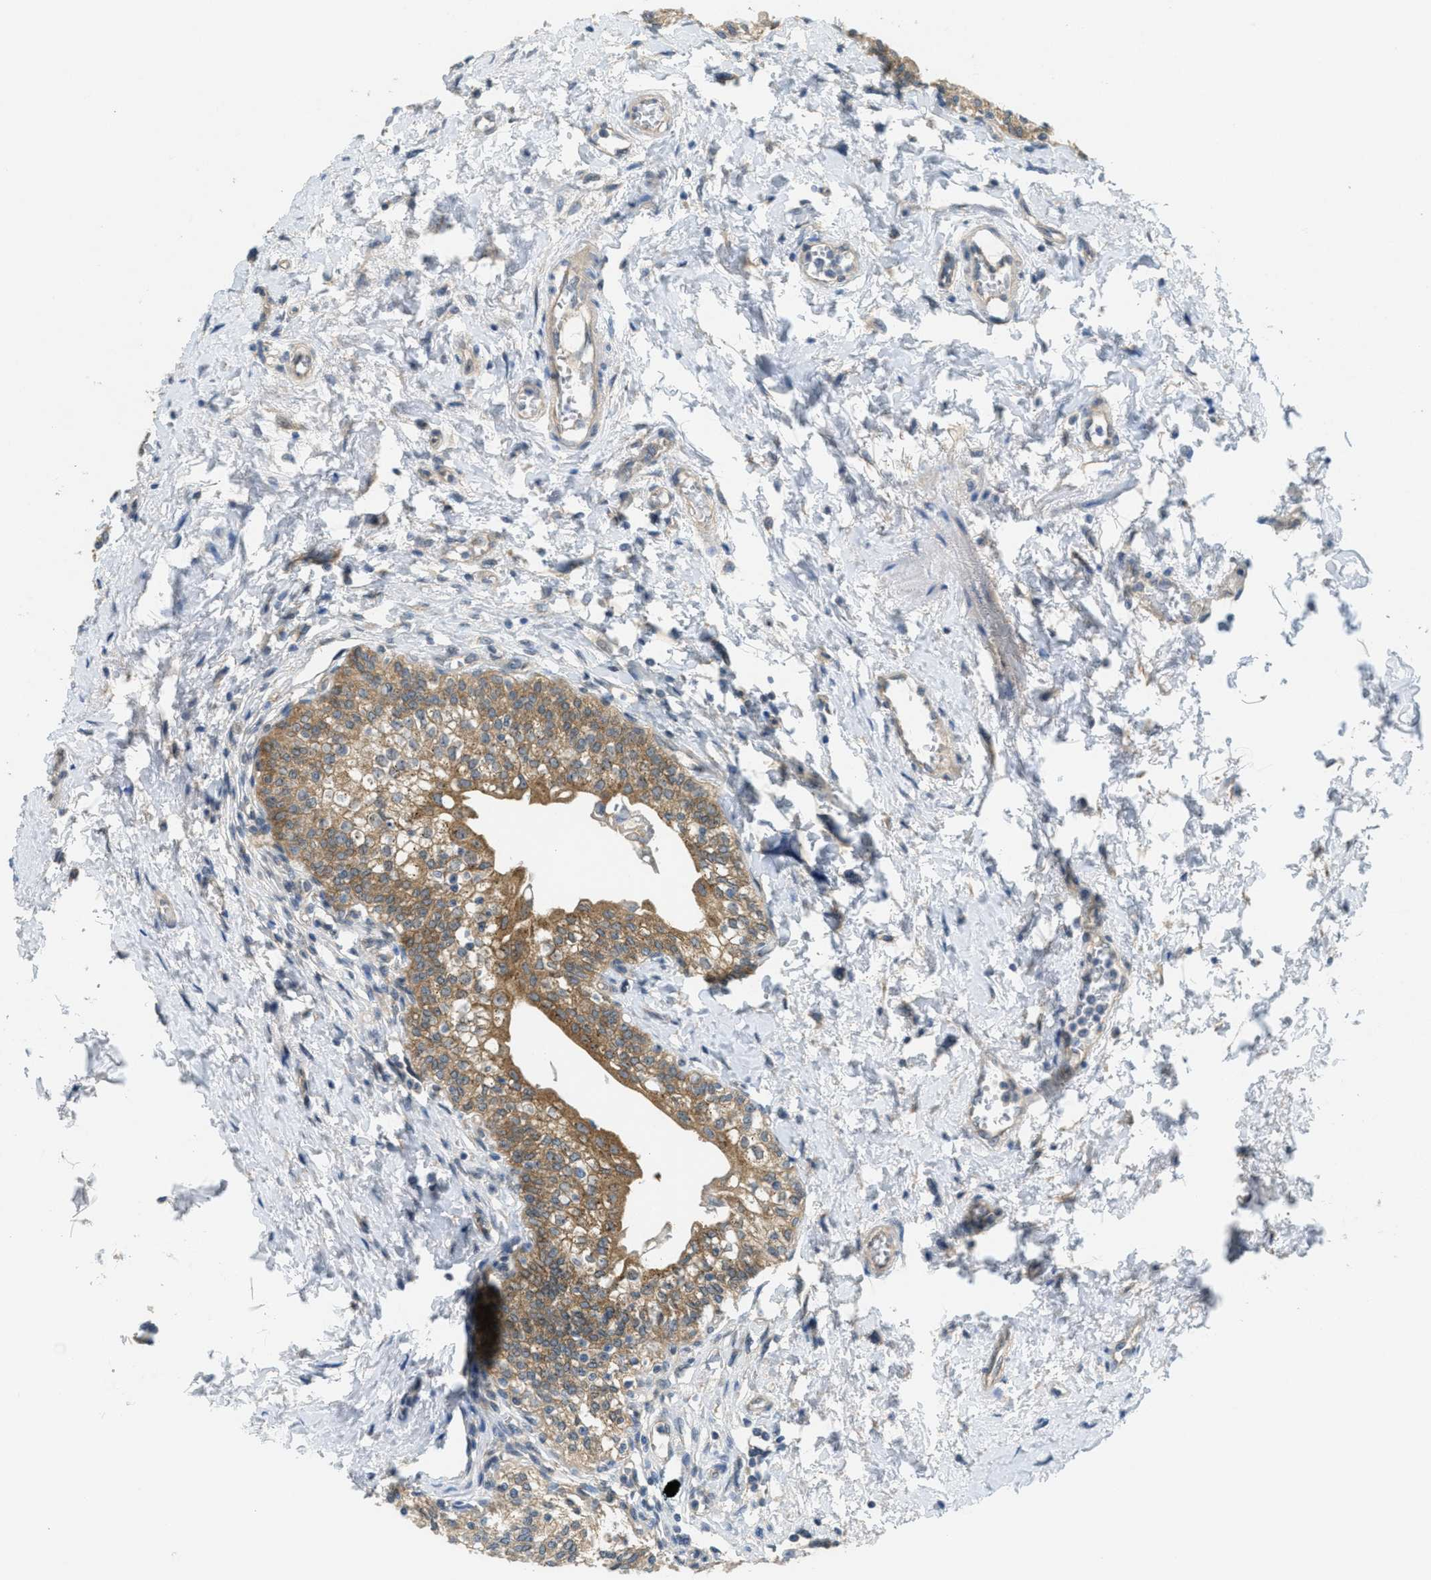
{"staining": {"intensity": "moderate", "quantity": ">75%", "location": "cytoplasmic/membranous"}, "tissue": "urinary bladder", "cell_type": "Urothelial cells", "image_type": "normal", "snomed": [{"axis": "morphology", "description": "Normal tissue, NOS"}, {"axis": "topography", "description": "Urinary bladder"}], "caption": "High-power microscopy captured an immunohistochemistry micrograph of normal urinary bladder, revealing moderate cytoplasmic/membranous expression in about >75% of urothelial cells.", "gene": "ZFYVE9", "patient": {"sex": "male", "age": 55}}